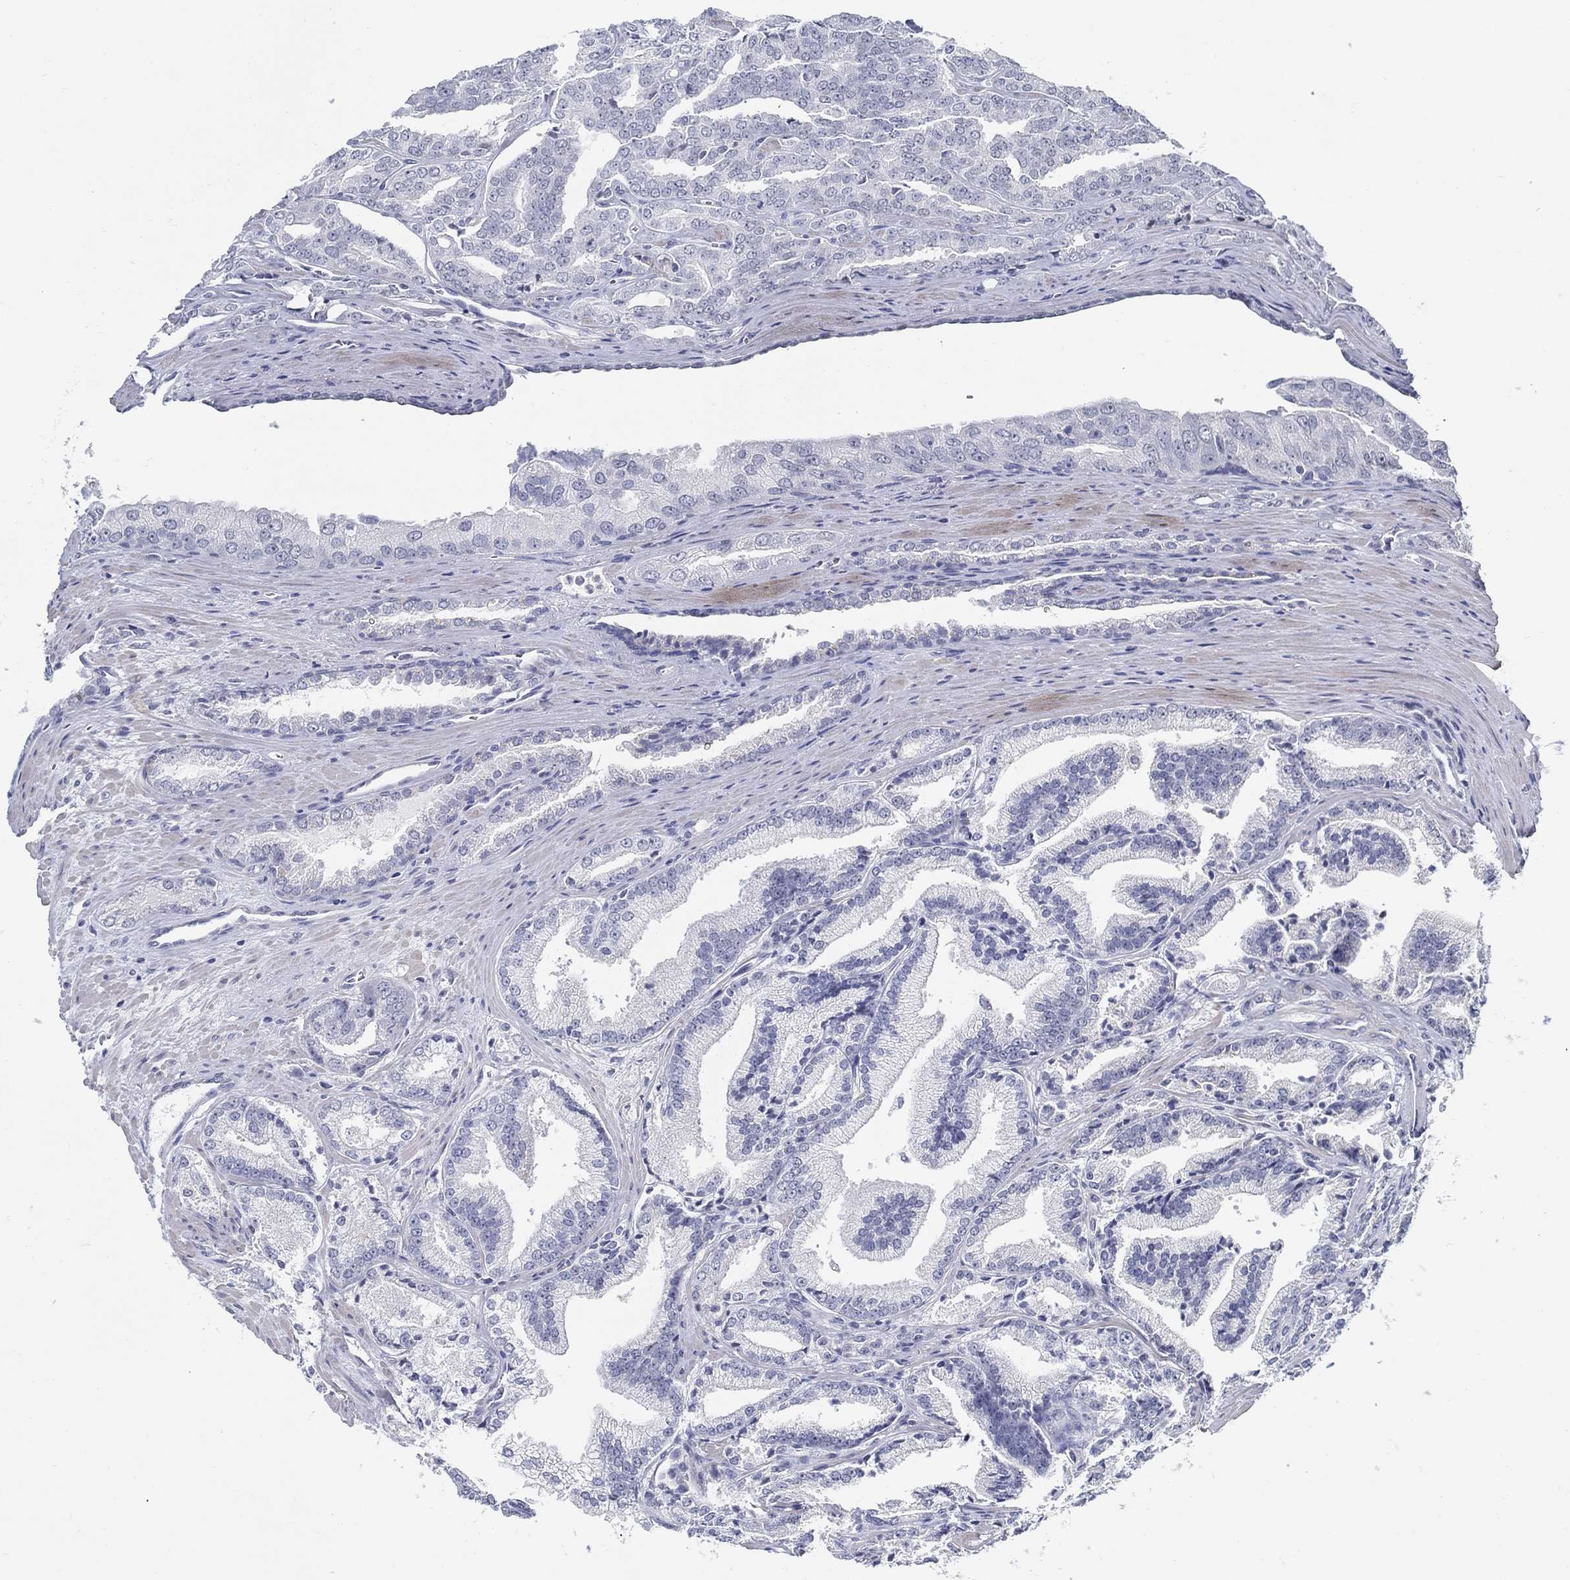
{"staining": {"intensity": "negative", "quantity": "none", "location": "none"}, "tissue": "prostate cancer", "cell_type": "Tumor cells", "image_type": "cancer", "snomed": [{"axis": "morphology", "description": "Adenocarcinoma, NOS"}, {"axis": "morphology", "description": "Adenocarcinoma, High grade"}, {"axis": "topography", "description": "Prostate"}], "caption": "High power microscopy histopathology image of an immunohistochemistry (IHC) histopathology image of adenocarcinoma (high-grade) (prostate), revealing no significant expression in tumor cells.", "gene": "USP29", "patient": {"sex": "male", "age": 70}}